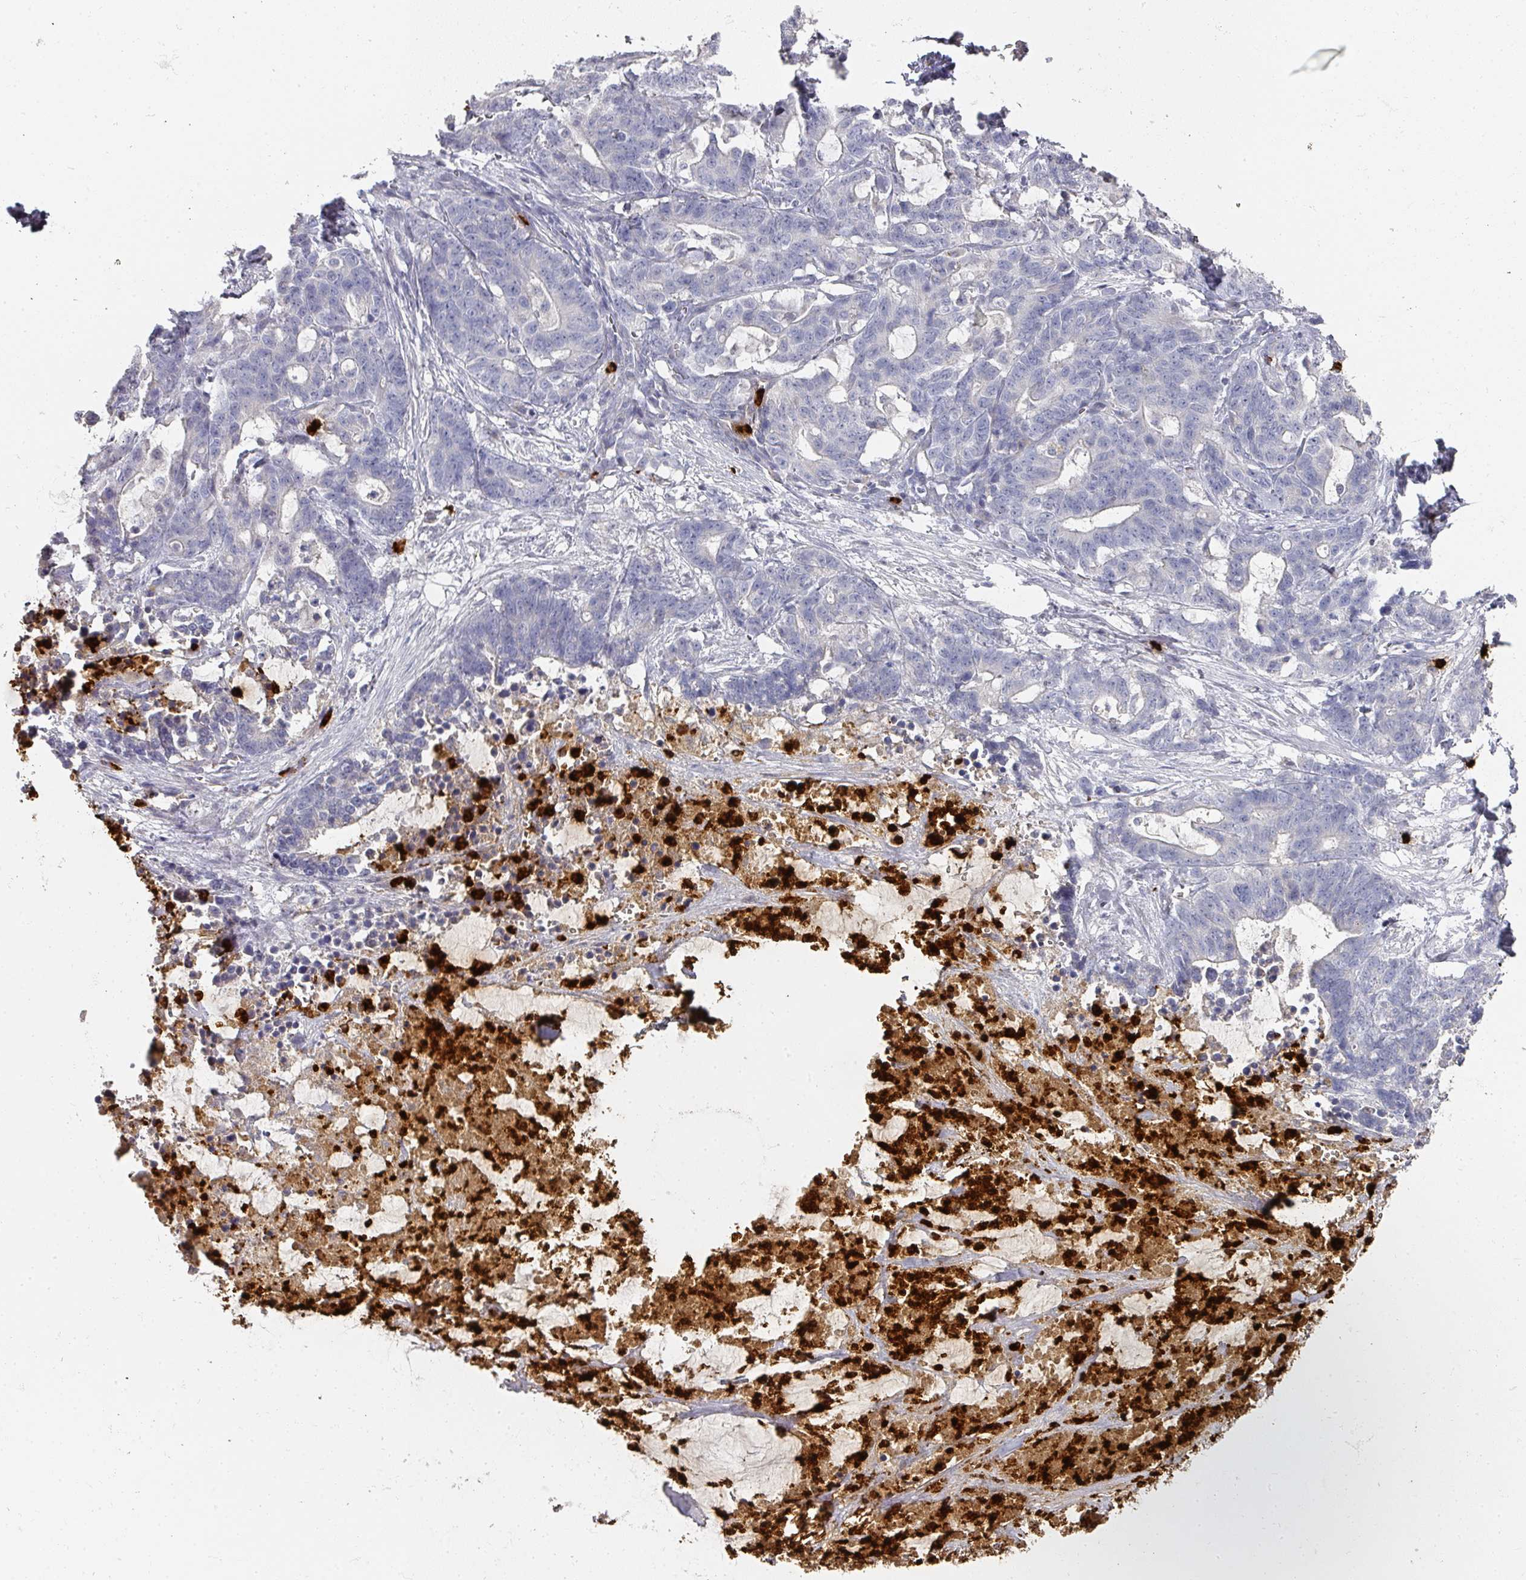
{"staining": {"intensity": "negative", "quantity": "none", "location": "none"}, "tissue": "stomach cancer", "cell_type": "Tumor cells", "image_type": "cancer", "snomed": [{"axis": "morphology", "description": "Normal tissue, NOS"}, {"axis": "morphology", "description": "Adenocarcinoma, NOS"}, {"axis": "topography", "description": "Stomach"}], "caption": "Tumor cells show no significant protein staining in adenocarcinoma (stomach).", "gene": "CAMP", "patient": {"sex": "female", "age": 64}}